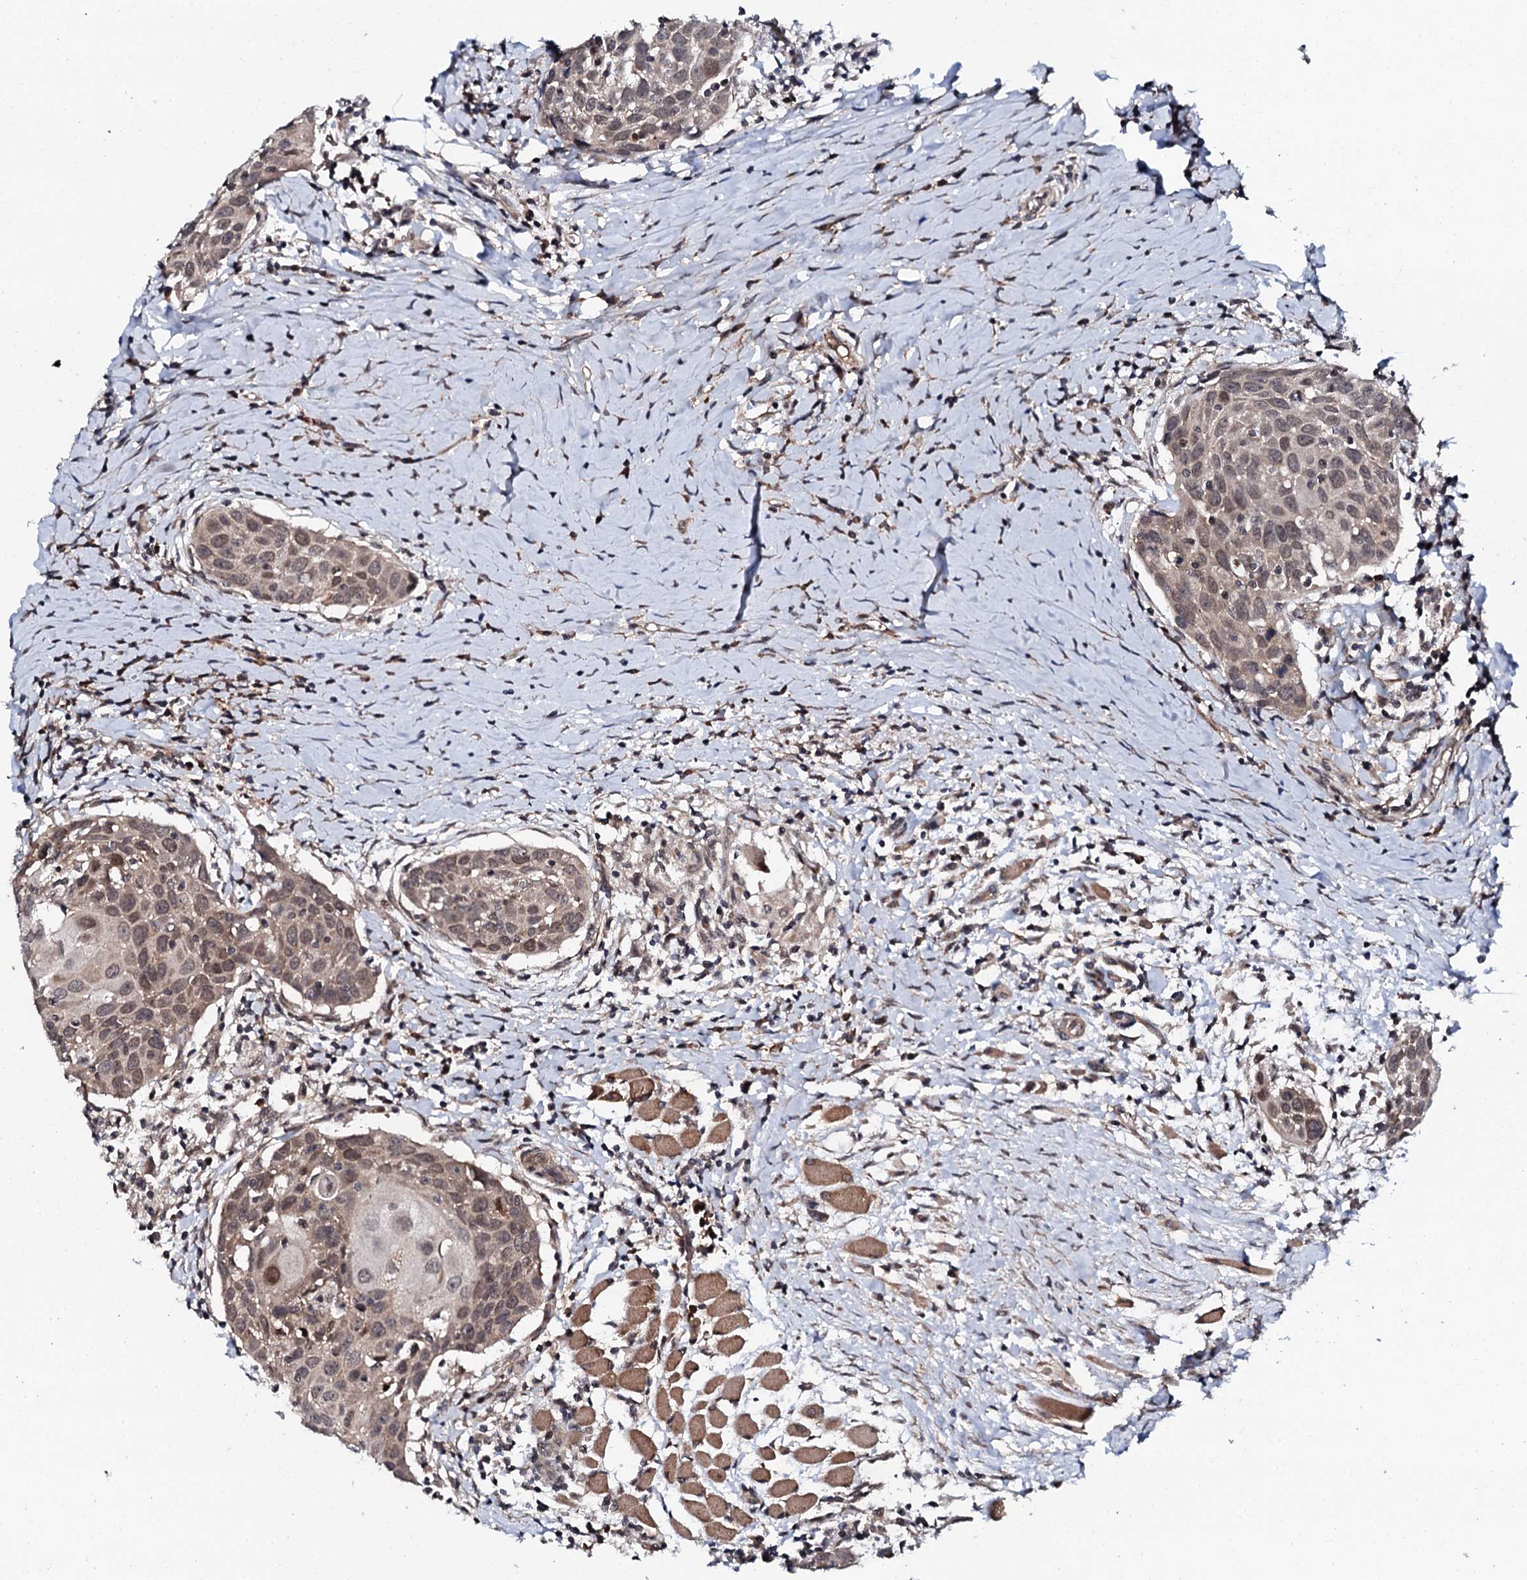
{"staining": {"intensity": "weak", "quantity": ">75%", "location": "nuclear"}, "tissue": "head and neck cancer", "cell_type": "Tumor cells", "image_type": "cancer", "snomed": [{"axis": "morphology", "description": "Squamous cell carcinoma, NOS"}, {"axis": "topography", "description": "Oral tissue"}, {"axis": "topography", "description": "Head-Neck"}], "caption": "Head and neck cancer was stained to show a protein in brown. There is low levels of weak nuclear staining in approximately >75% of tumor cells. The protein of interest is stained brown, and the nuclei are stained in blue (DAB (3,3'-diaminobenzidine) IHC with brightfield microscopy, high magnification).", "gene": "FAM111A", "patient": {"sex": "female", "age": 50}}